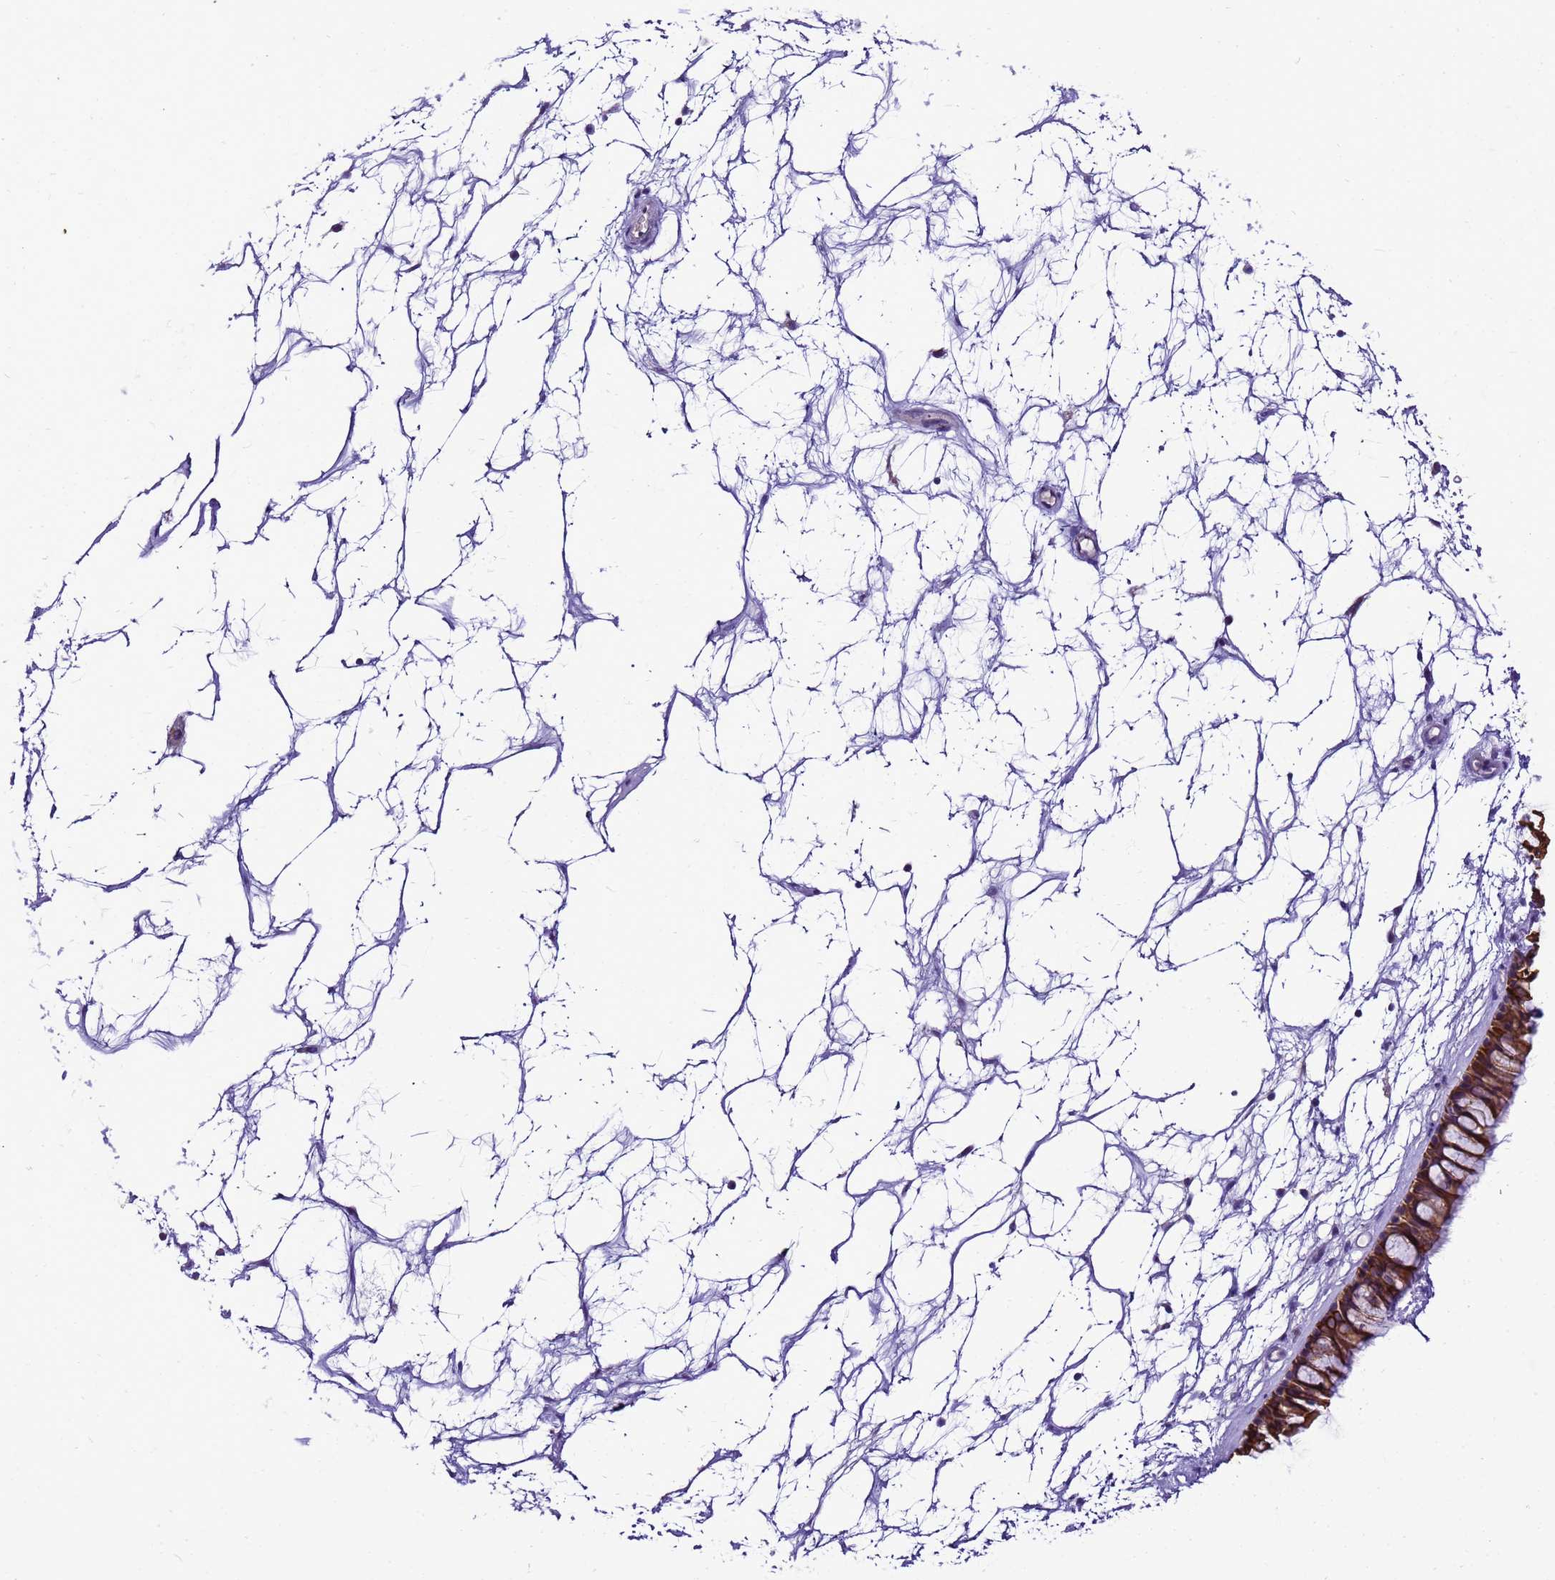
{"staining": {"intensity": "moderate", "quantity": ">75%", "location": "cytoplasmic/membranous"}, "tissue": "nasopharynx", "cell_type": "Respiratory epithelial cells", "image_type": "normal", "snomed": [{"axis": "morphology", "description": "Normal tissue, NOS"}, {"axis": "topography", "description": "Nasopharynx"}], "caption": "Immunohistochemical staining of benign nasopharynx displays >75% levels of moderate cytoplasmic/membranous protein staining in about >75% of respiratory epithelial cells. Using DAB (brown) and hematoxylin (blue) stains, captured at high magnification using brightfield microscopy.", "gene": "PIEZO2", "patient": {"sex": "male", "age": 64}}